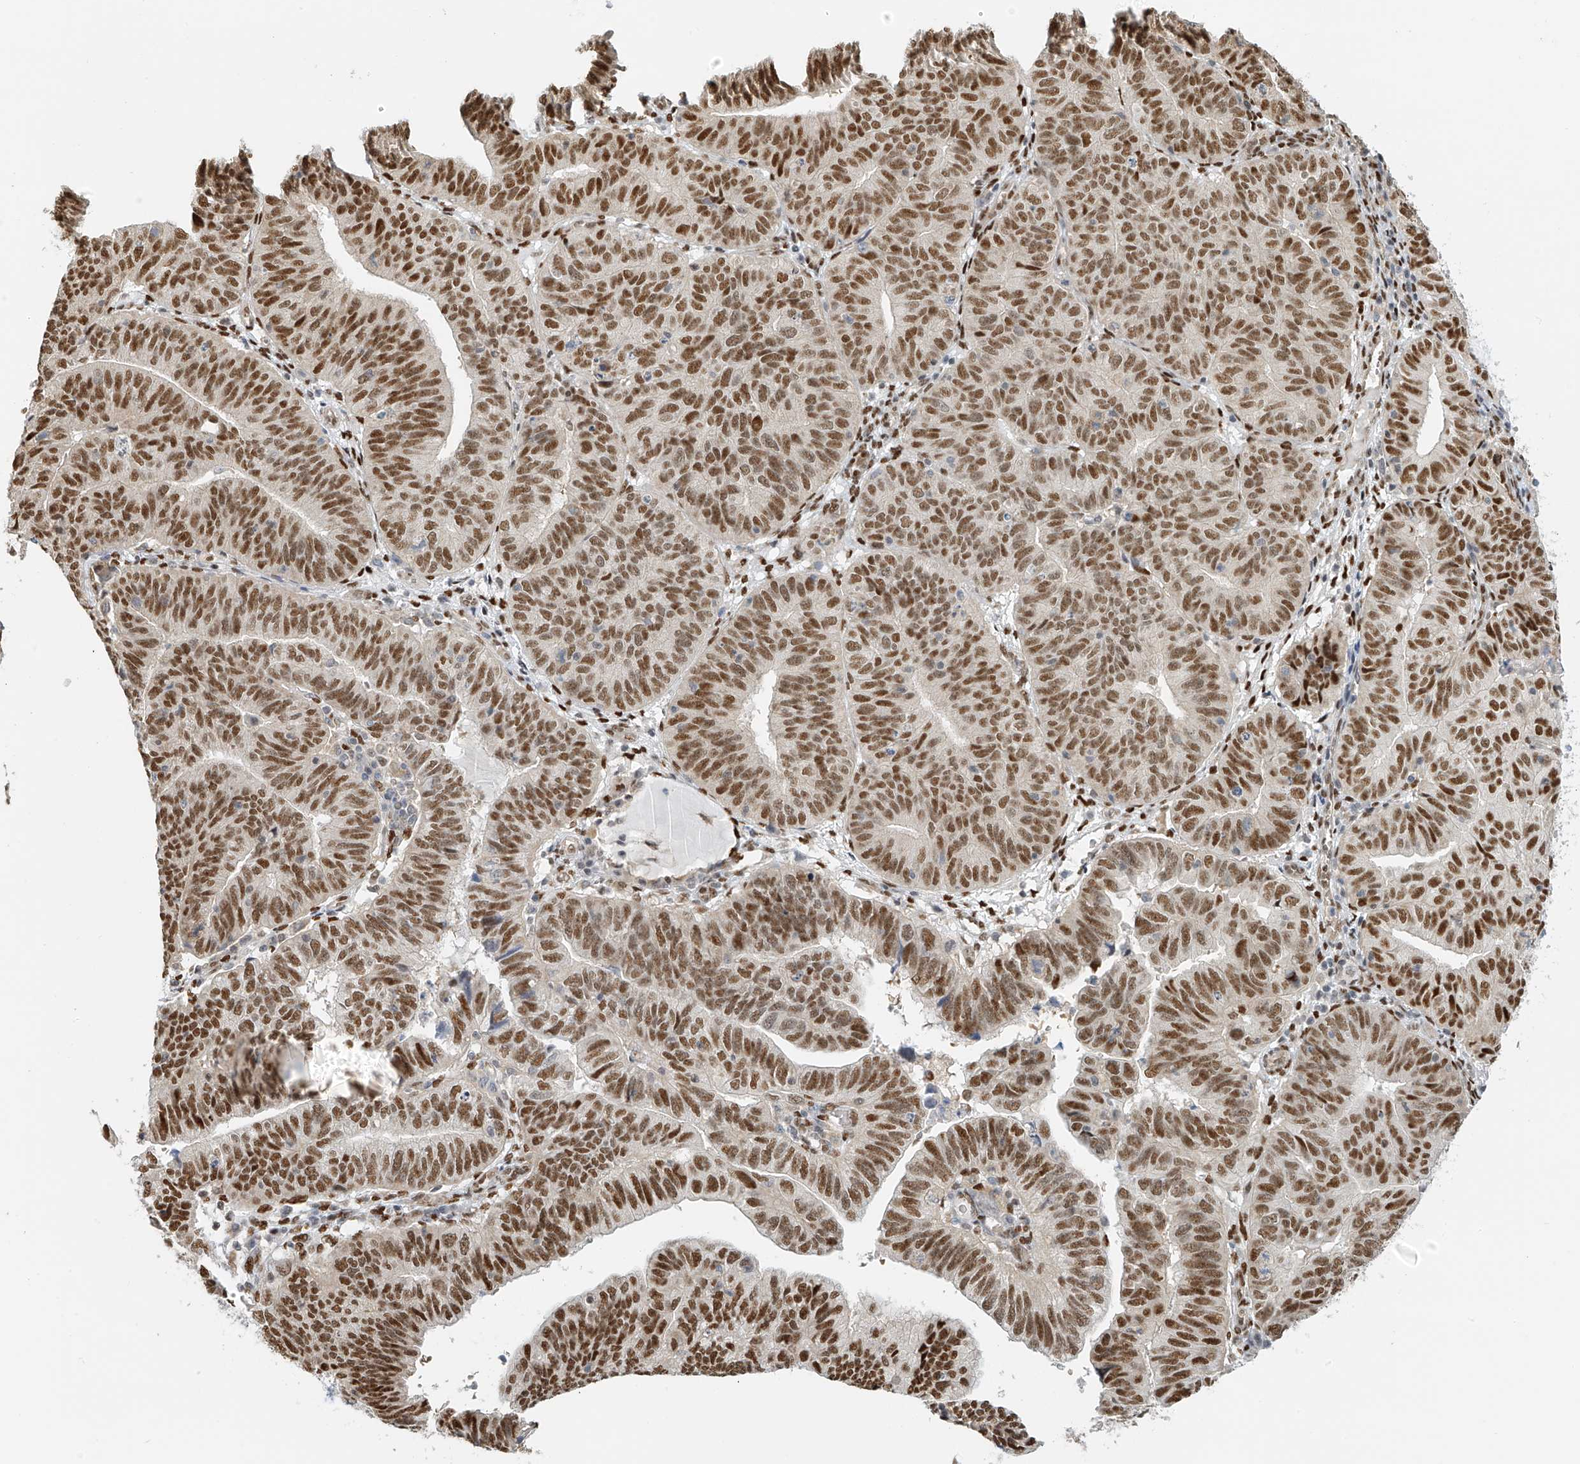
{"staining": {"intensity": "strong", "quantity": ">75%", "location": "nuclear"}, "tissue": "endometrial cancer", "cell_type": "Tumor cells", "image_type": "cancer", "snomed": [{"axis": "morphology", "description": "Adenocarcinoma, NOS"}, {"axis": "topography", "description": "Uterus"}], "caption": "IHC staining of endometrial cancer (adenocarcinoma), which displays high levels of strong nuclear staining in about >75% of tumor cells indicating strong nuclear protein staining. The staining was performed using DAB (3,3'-diaminobenzidine) (brown) for protein detection and nuclei were counterstained in hematoxylin (blue).", "gene": "ZNF514", "patient": {"sex": "female", "age": 77}}